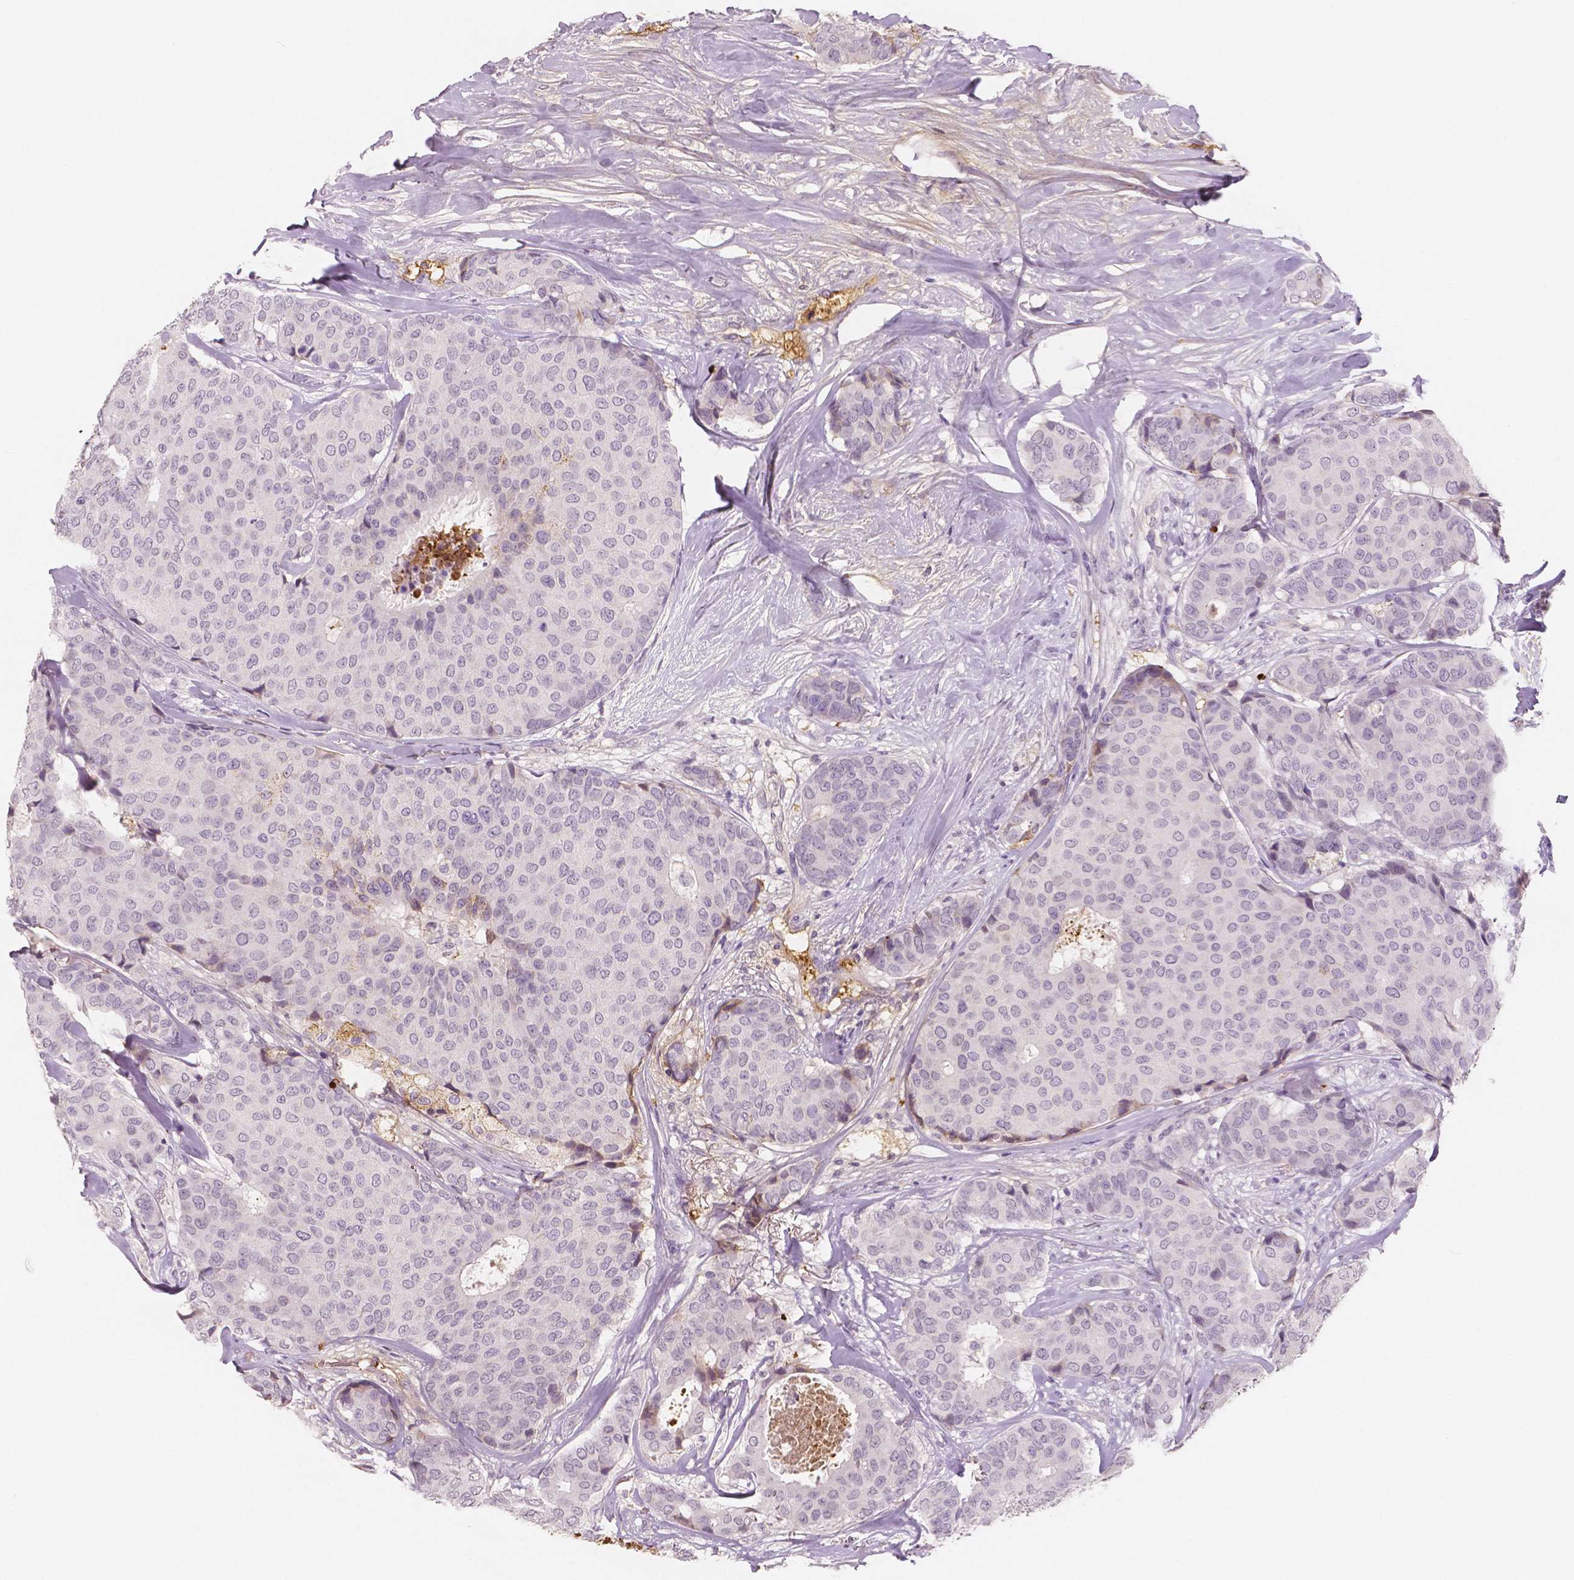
{"staining": {"intensity": "negative", "quantity": "none", "location": "none"}, "tissue": "breast cancer", "cell_type": "Tumor cells", "image_type": "cancer", "snomed": [{"axis": "morphology", "description": "Duct carcinoma"}, {"axis": "topography", "description": "Breast"}], "caption": "High power microscopy micrograph of an immunohistochemistry (IHC) micrograph of breast cancer (invasive ductal carcinoma), revealing no significant positivity in tumor cells. (DAB immunohistochemistry with hematoxylin counter stain).", "gene": "APOA4", "patient": {"sex": "female", "age": 75}}